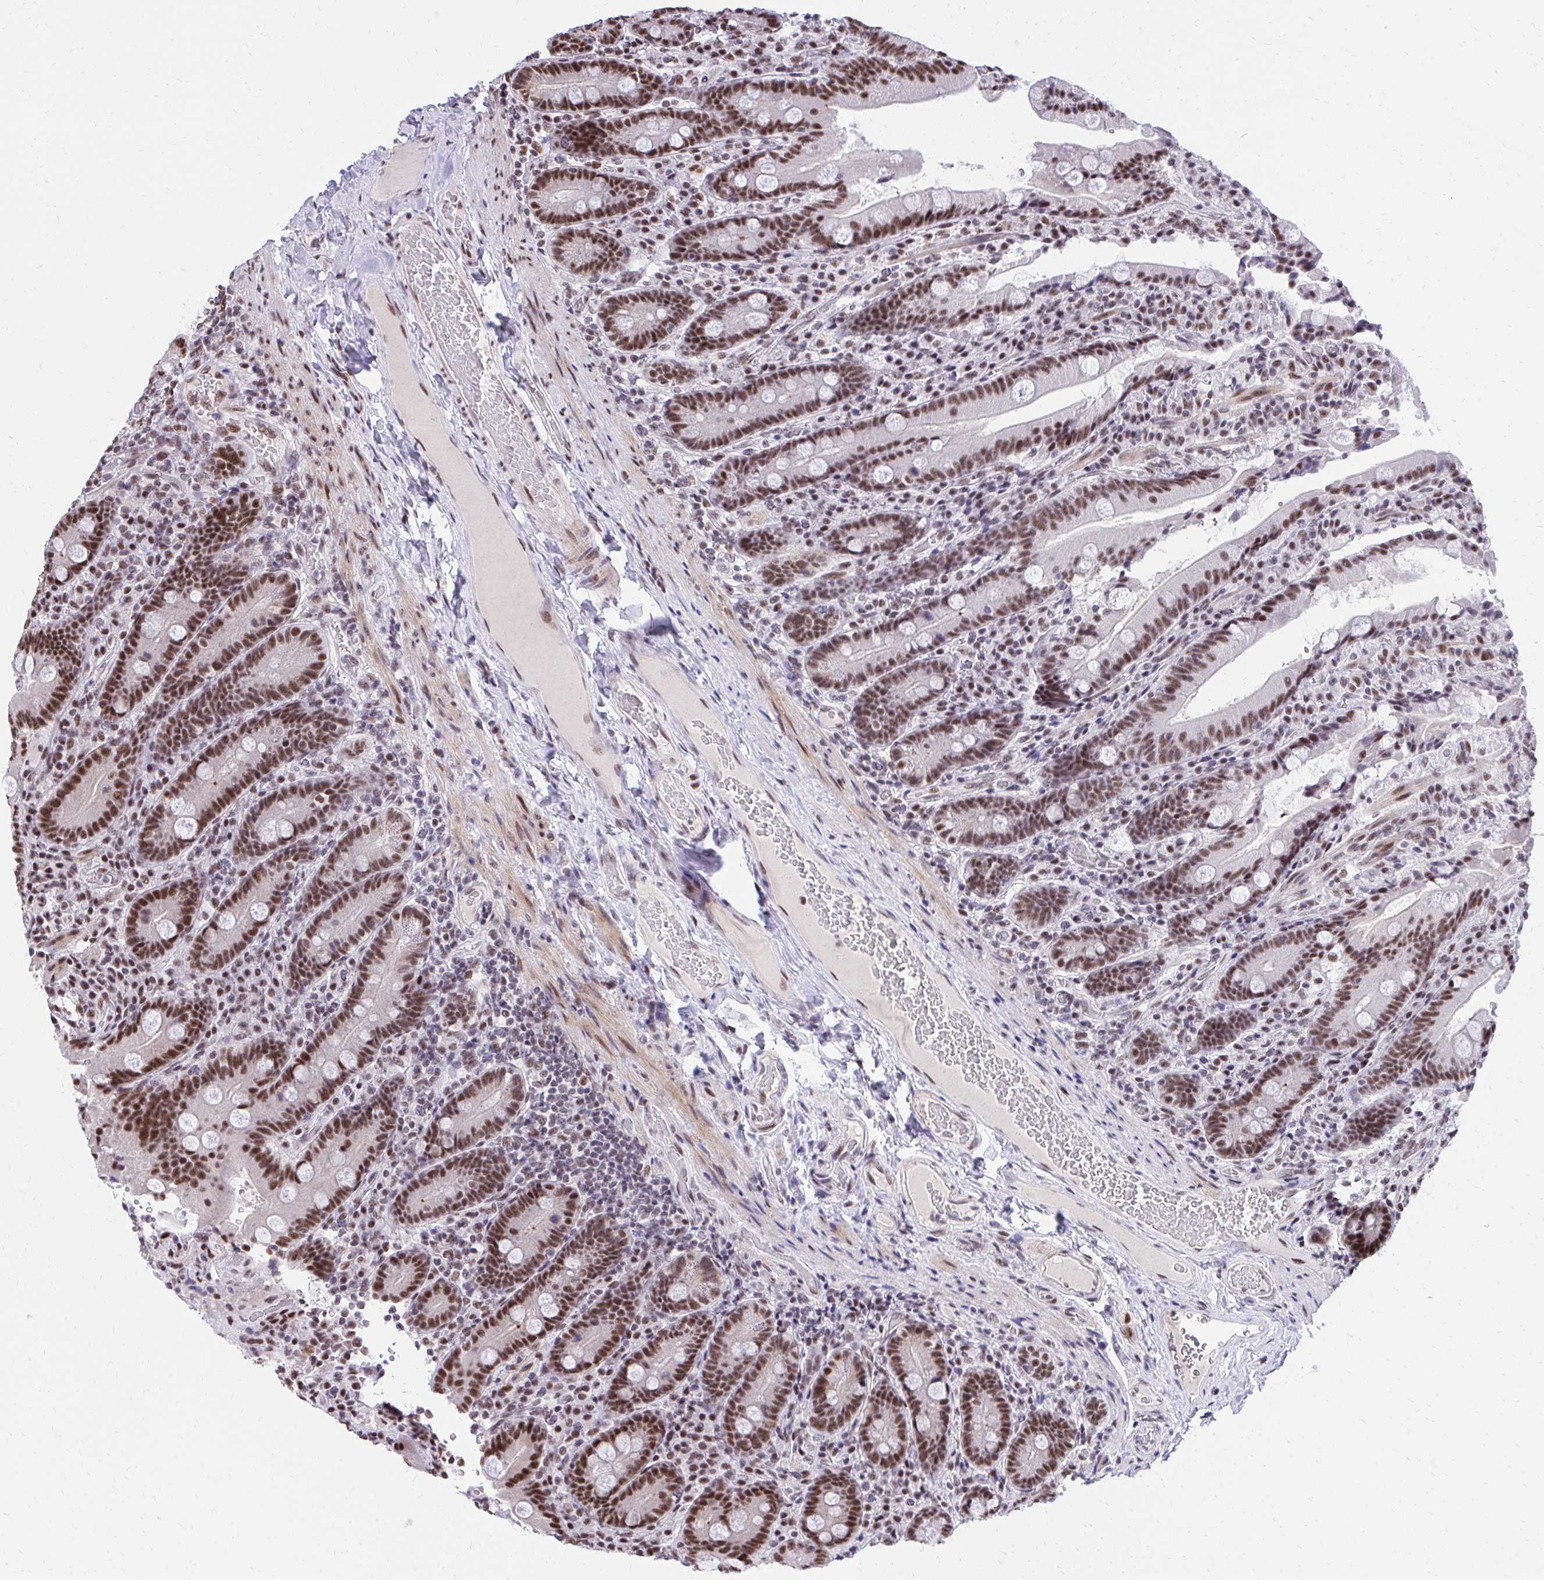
{"staining": {"intensity": "strong", "quantity": ">75%", "location": "nuclear"}, "tissue": "duodenum", "cell_type": "Glandular cells", "image_type": "normal", "snomed": [{"axis": "morphology", "description": "Normal tissue, NOS"}, {"axis": "topography", "description": "Duodenum"}], "caption": "Glandular cells display high levels of strong nuclear staining in approximately >75% of cells in normal duodenum. (IHC, brightfield microscopy, high magnification).", "gene": "SYNE4", "patient": {"sex": "female", "age": 62}}